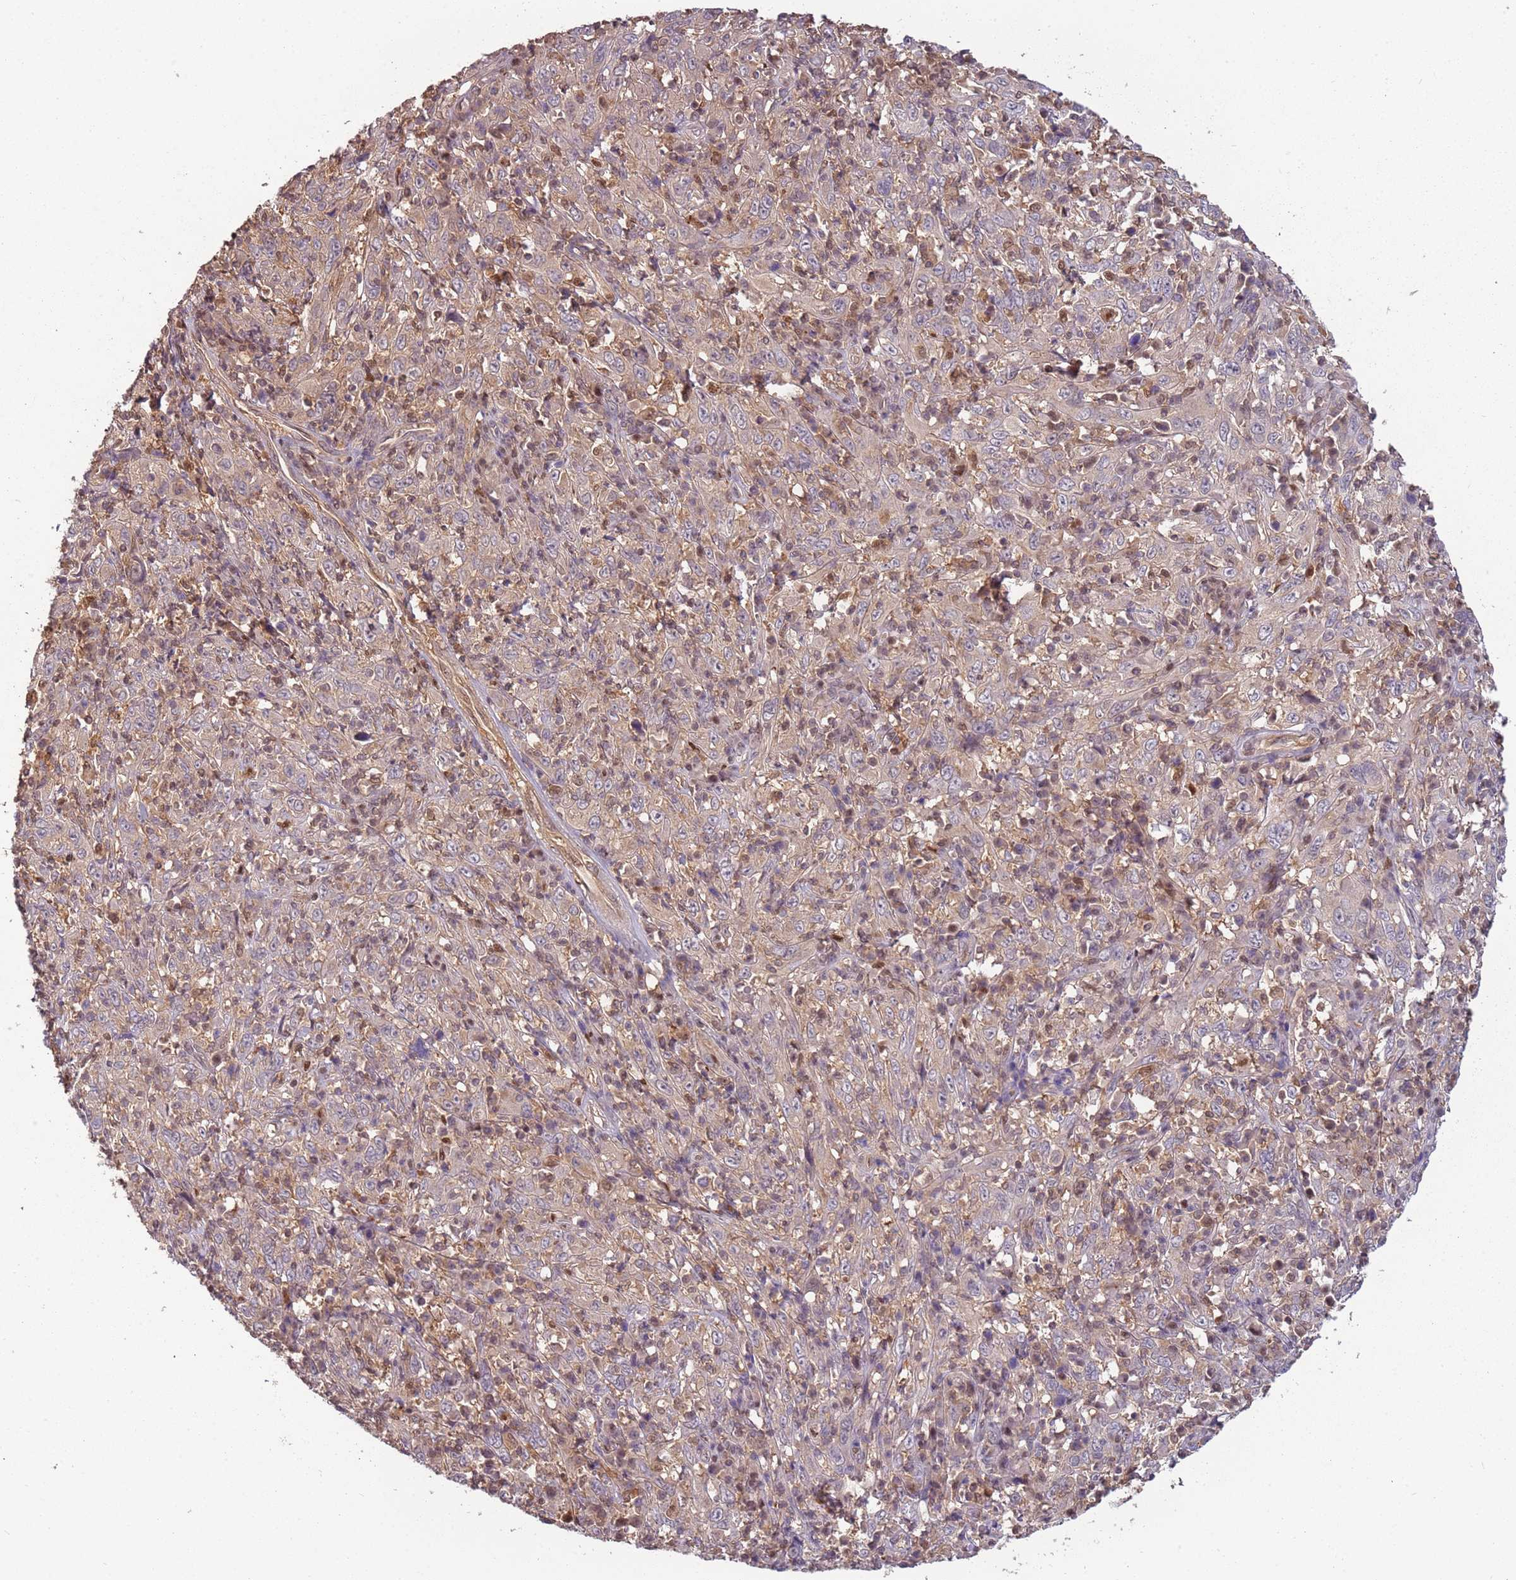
{"staining": {"intensity": "weak", "quantity": "25%-75%", "location": "cytoplasmic/membranous"}, "tissue": "cervical cancer", "cell_type": "Tumor cells", "image_type": "cancer", "snomed": [{"axis": "morphology", "description": "Squamous cell carcinoma, NOS"}, {"axis": "topography", "description": "Cervix"}], "caption": "There is low levels of weak cytoplasmic/membranous positivity in tumor cells of squamous cell carcinoma (cervical), as demonstrated by immunohistochemical staining (brown color).", "gene": "GSTO2", "patient": {"sex": "female", "age": 46}}